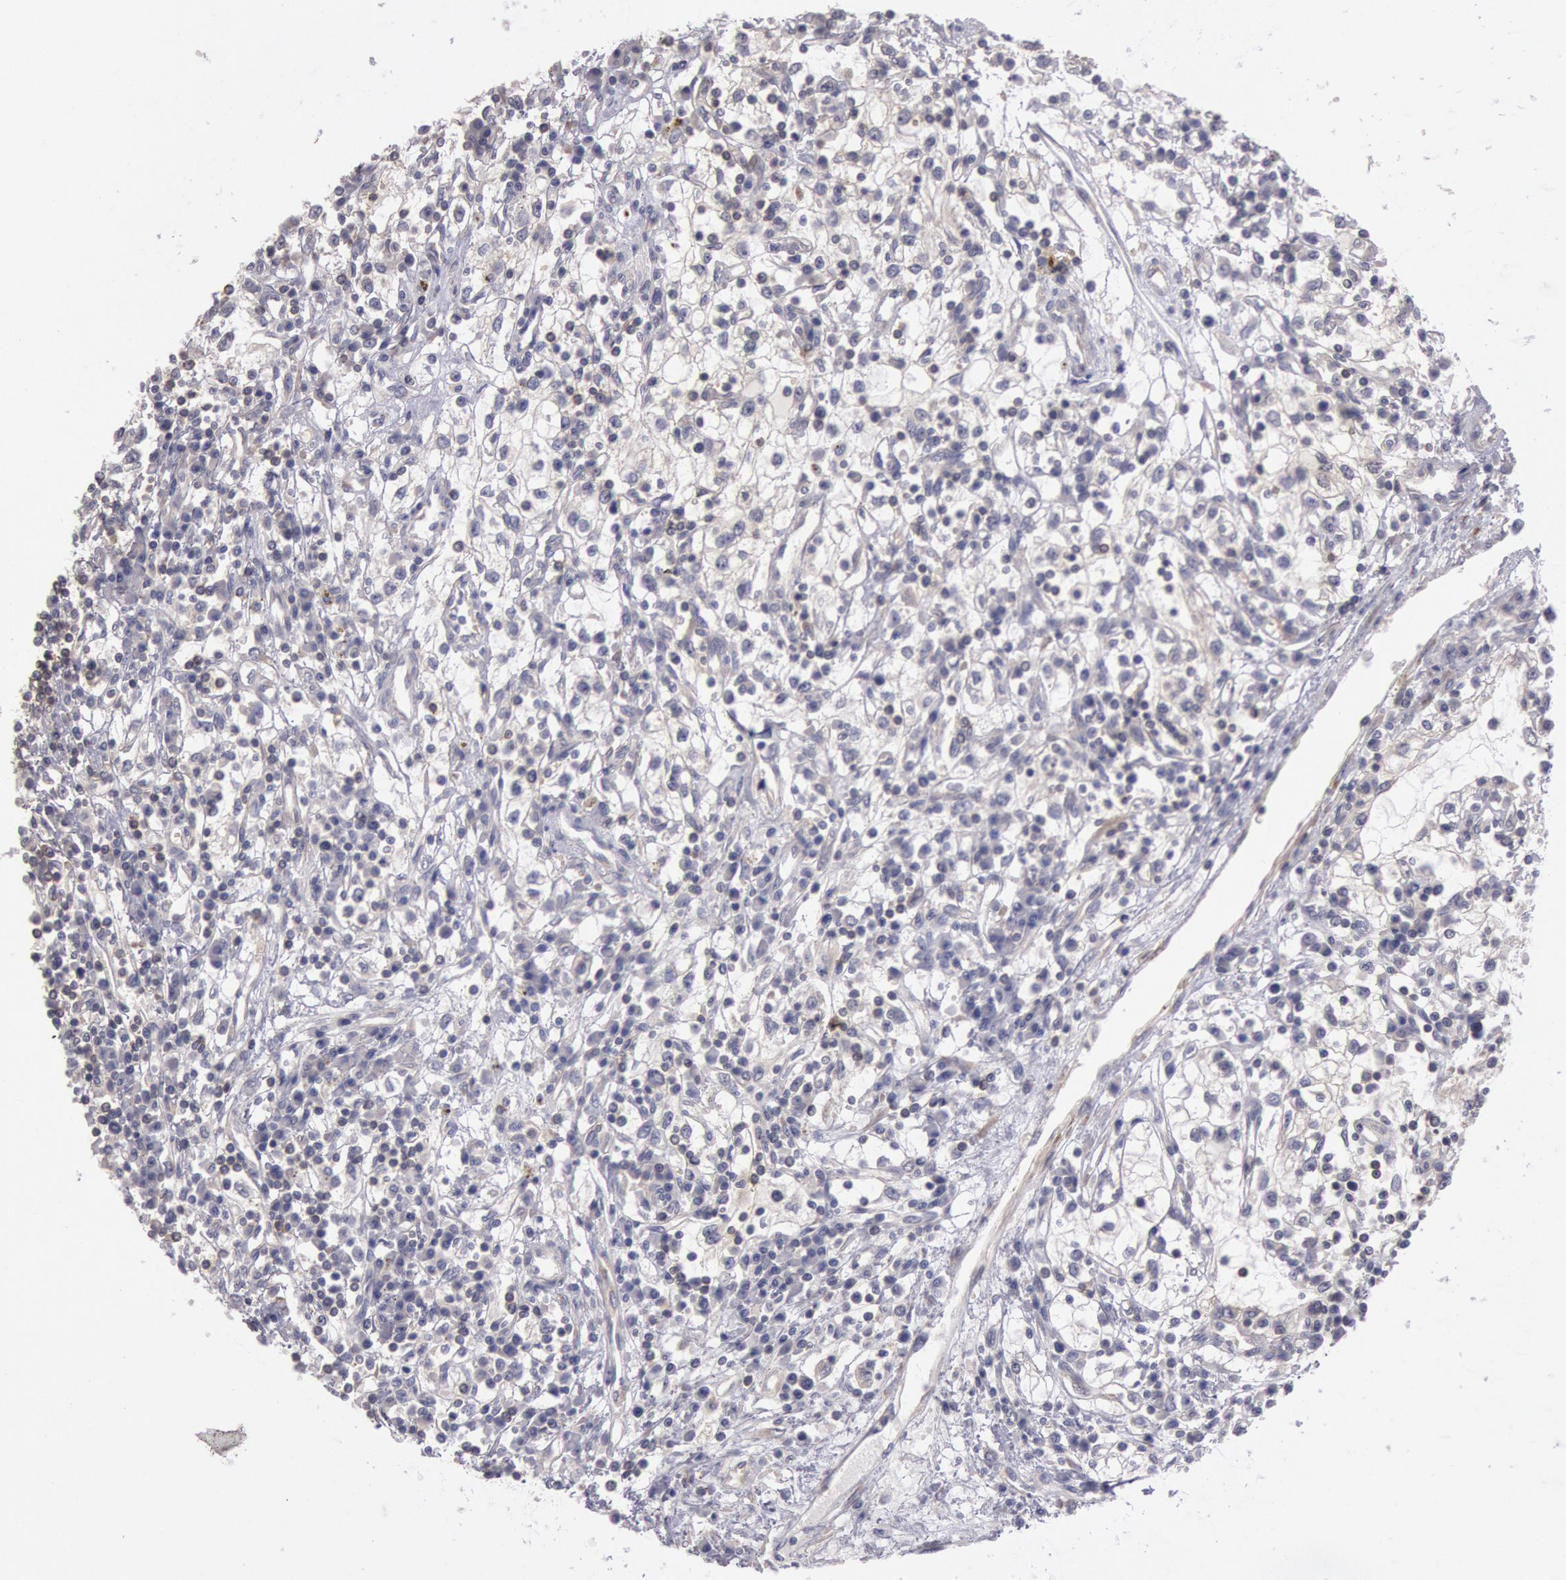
{"staining": {"intensity": "weak", "quantity": "<25%", "location": "cytoplasmic/membranous"}, "tissue": "renal cancer", "cell_type": "Tumor cells", "image_type": "cancer", "snomed": [{"axis": "morphology", "description": "Adenocarcinoma, NOS"}, {"axis": "topography", "description": "Kidney"}], "caption": "Immunohistochemistry of human adenocarcinoma (renal) exhibits no staining in tumor cells.", "gene": "NMT2", "patient": {"sex": "male", "age": 82}}